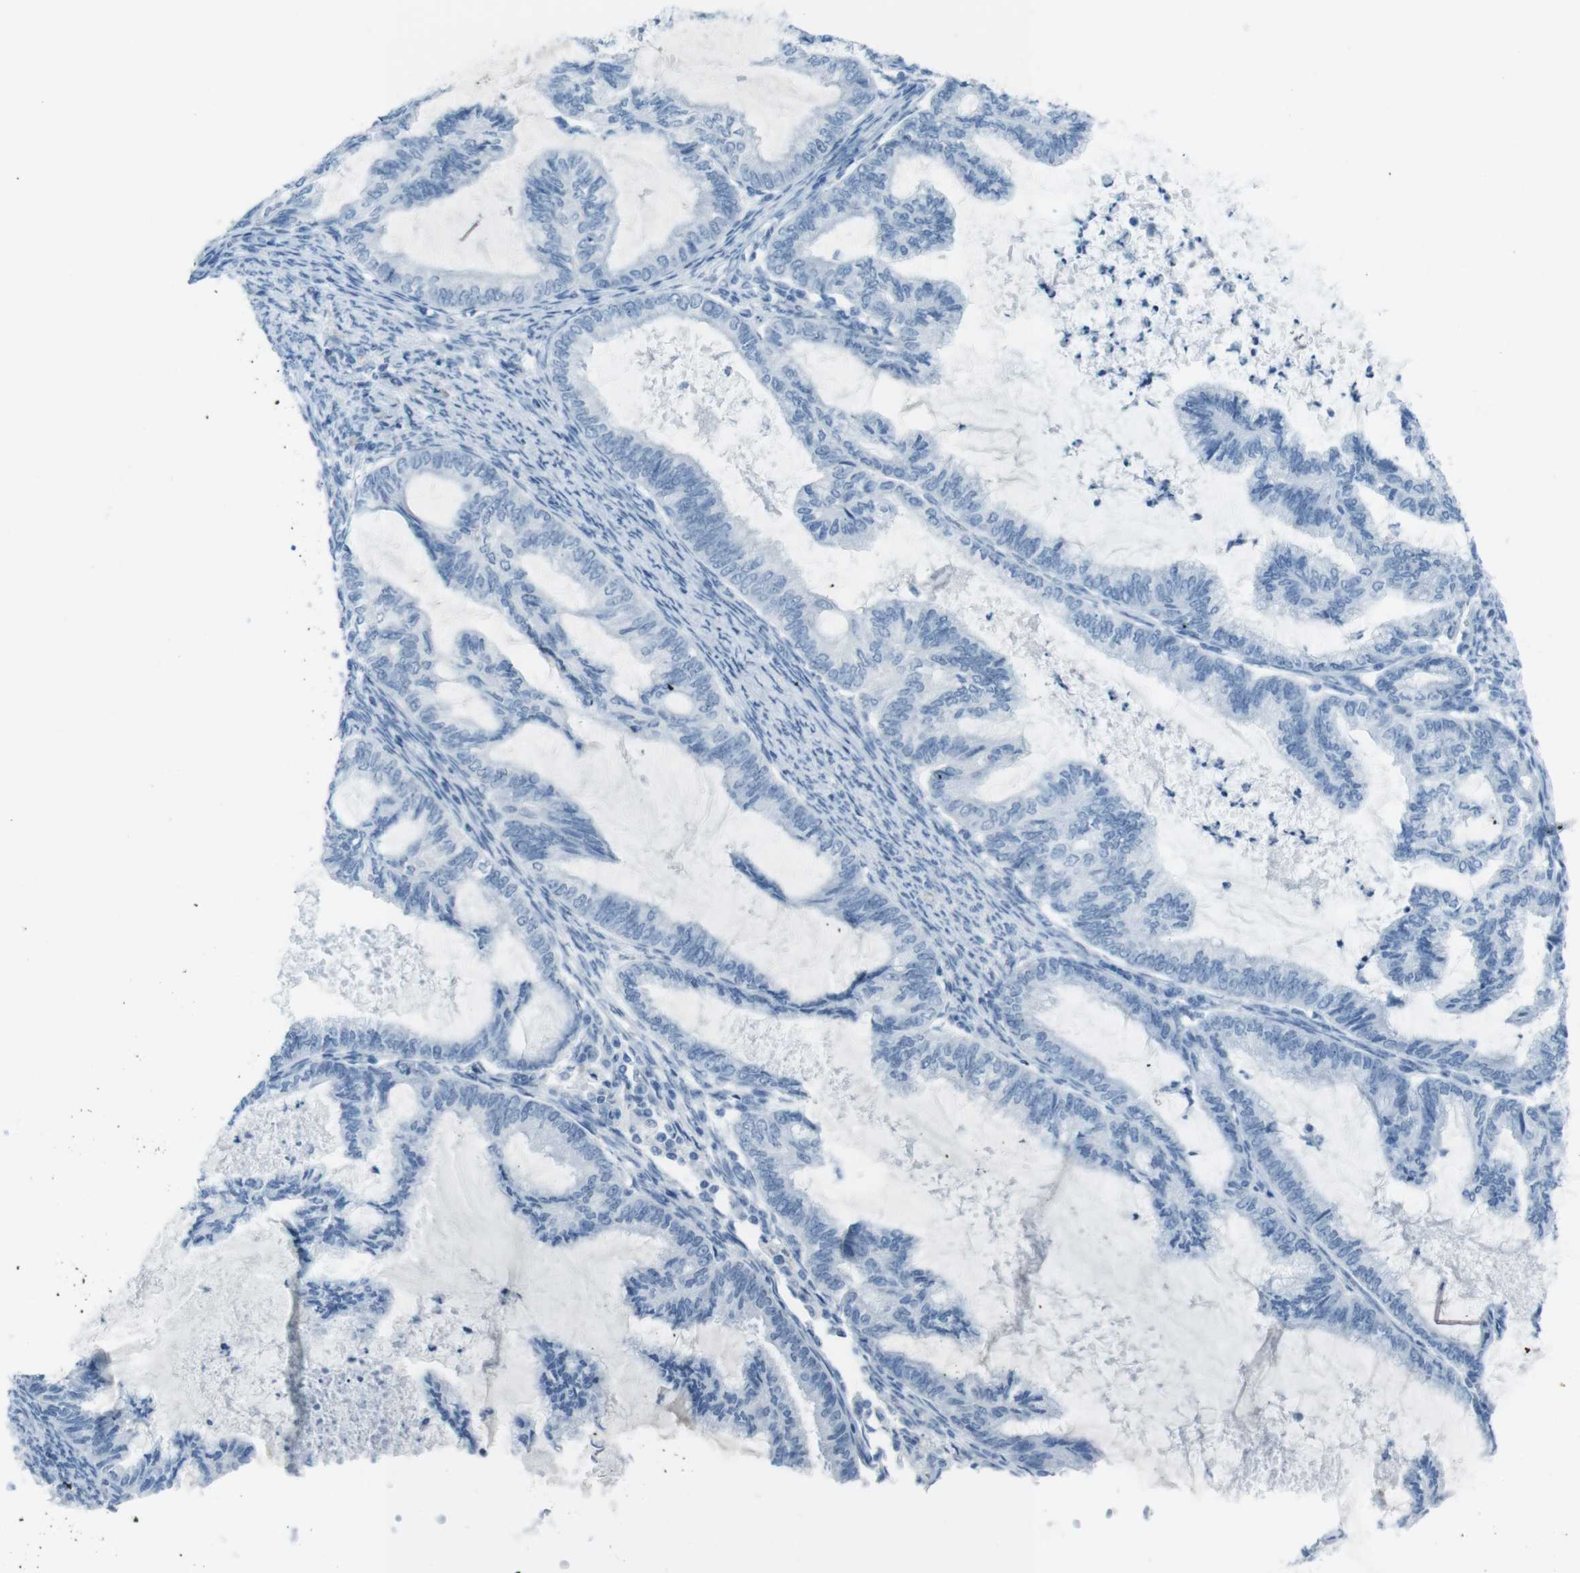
{"staining": {"intensity": "negative", "quantity": "none", "location": "none"}, "tissue": "cervical cancer", "cell_type": "Tumor cells", "image_type": "cancer", "snomed": [{"axis": "morphology", "description": "Normal tissue, NOS"}, {"axis": "morphology", "description": "Adenocarcinoma, NOS"}, {"axis": "topography", "description": "Cervix"}, {"axis": "topography", "description": "Endometrium"}], "caption": "This histopathology image is of cervical adenocarcinoma stained with immunohistochemistry (IHC) to label a protein in brown with the nuclei are counter-stained blue. There is no expression in tumor cells.", "gene": "TMEM207", "patient": {"sex": "female", "age": 86}}